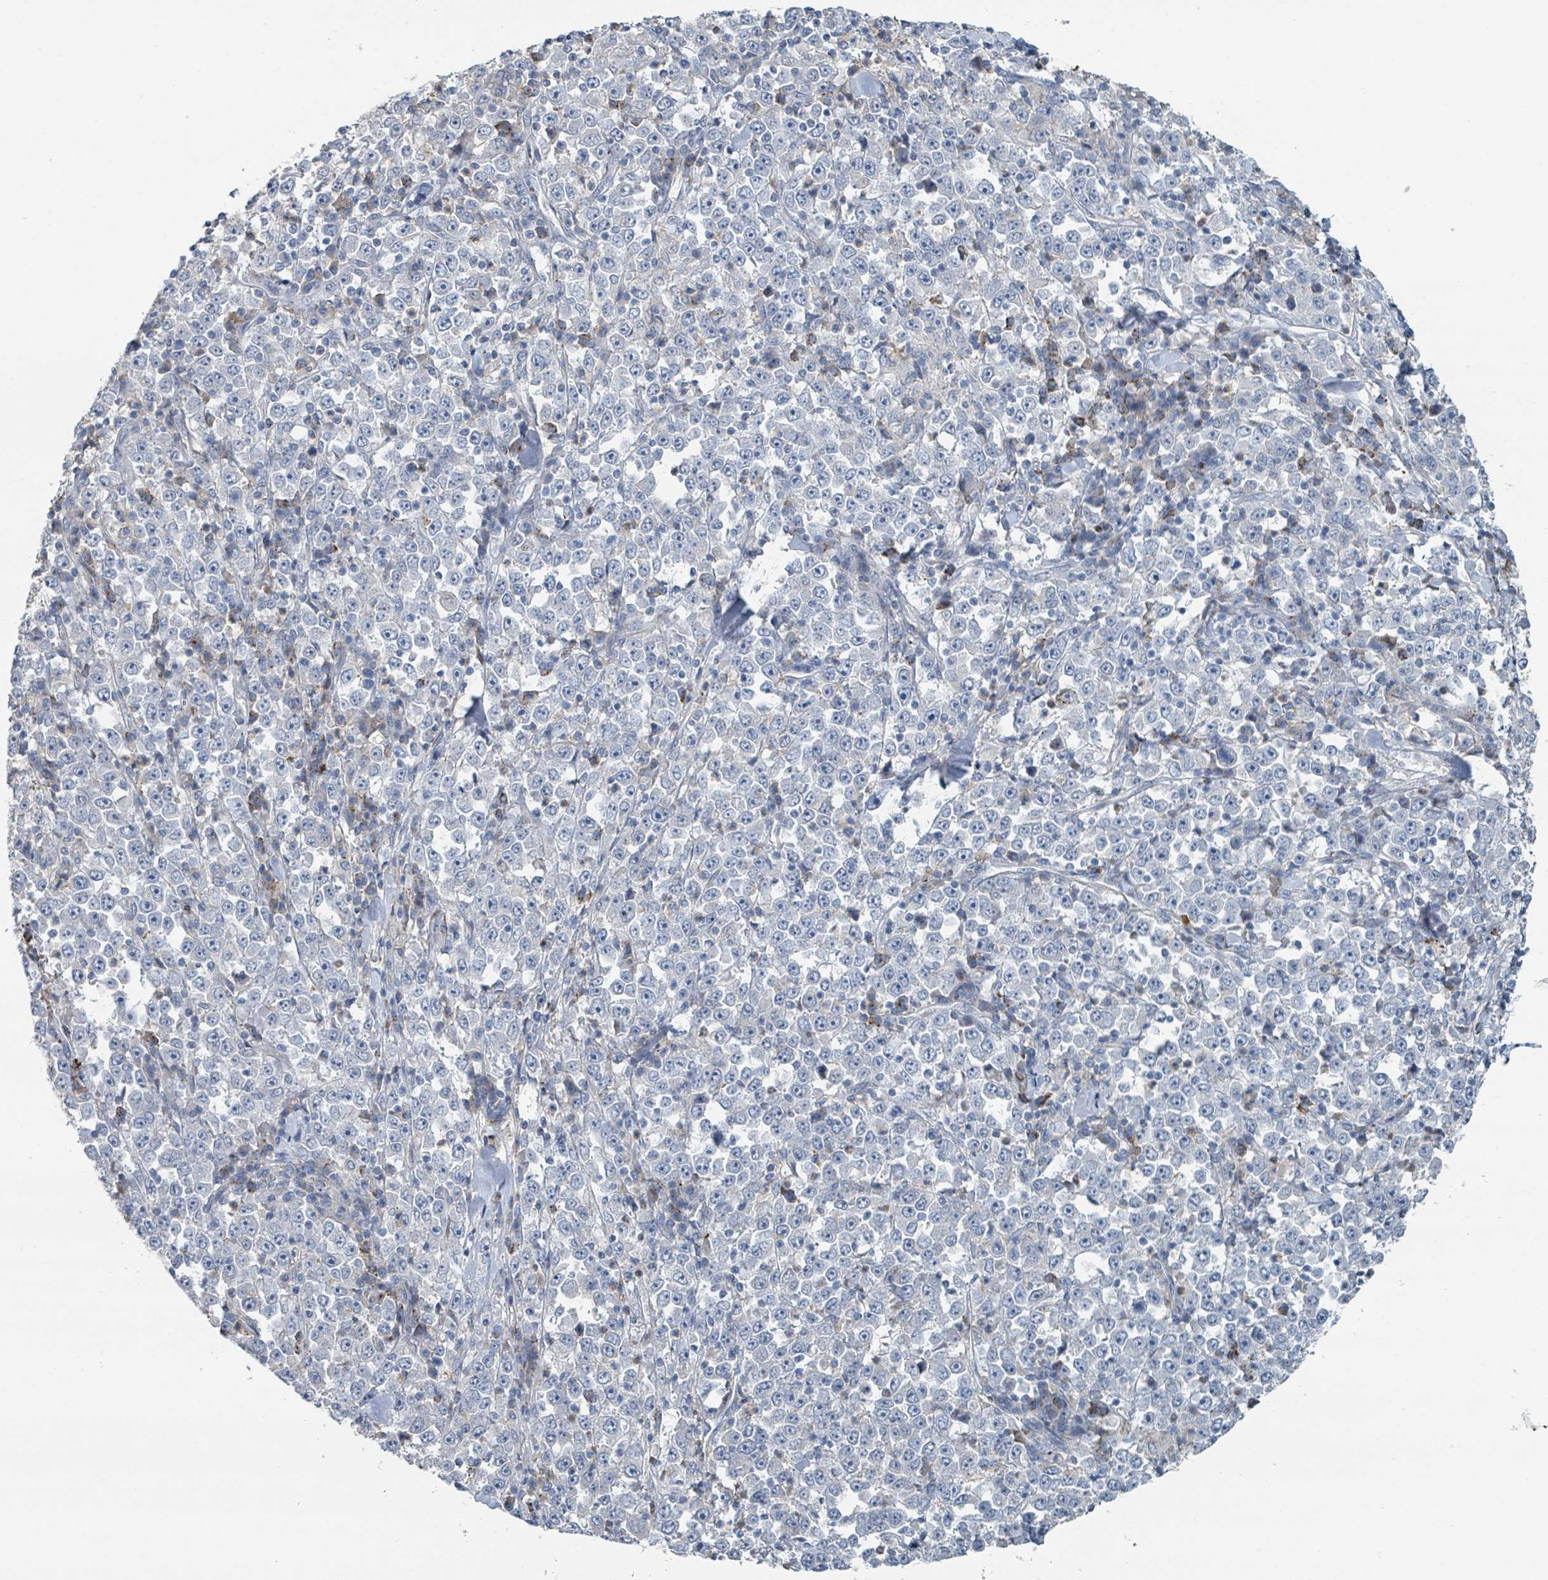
{"staining": {"intensity": "negative", "quantity": "none", "location": "none"}, "tissue": "stomach cancer", "cell_type": "Tumor cells", "image_type": "cancer", "snomed": [{"axis": "morphology", "description": "Normal tissue, NOS"}, {"axis": "morphology", "description": "Adenocarcinoma, NOS"}, {"axis": "topography", "description": "Stomach, upper"}, {"axis": "topography", "description": "Stomach"}], "caption": "The immunohistochemistry (IHC) micrograph has no significant positivity in tumor cells of stomach adenocarcinoma tissue.", "gene": "LRRC42", "patient": {"sex": "male", "age": 59}}